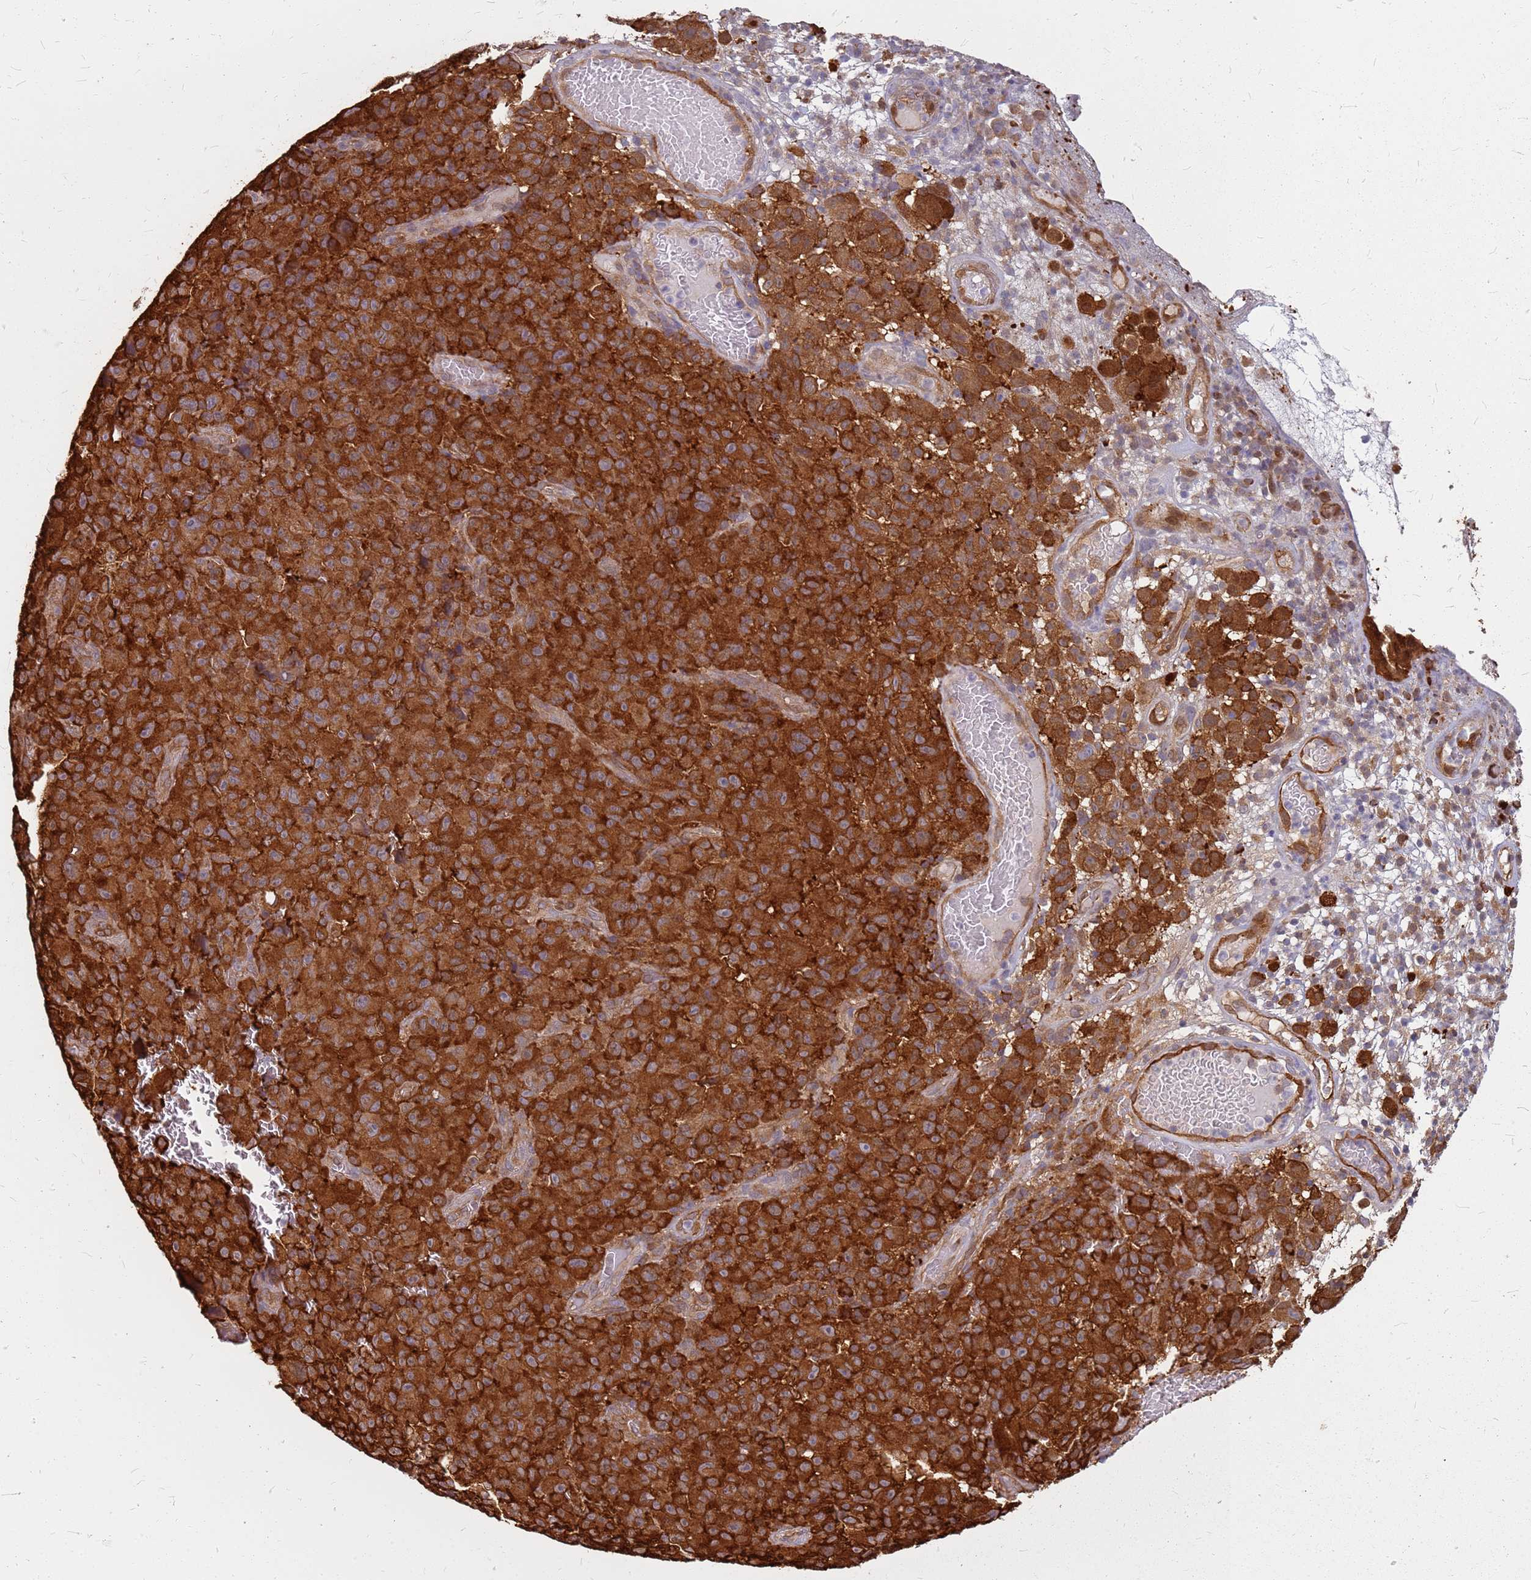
{"staining": {"intensity": "strong", "quantity": ">75%", "location": "cytoplasmic/membranous"}, "tissue": "melanoma", "cell_type": "Tumor cells", "image_type": "cancer", "snomed": [{"axis": "morphology", "description": "Malignant melanoma, NOS"}, {"axis": "topography", "description": "Skin"}], "caption": "Protein expression analysis of human malignant melanoma reveals strong cytoplasmic/membranous positivity in approximately >75% of tumor cells.", "gene": "HDX", "patient": {"sex": "female", "age": 82}}